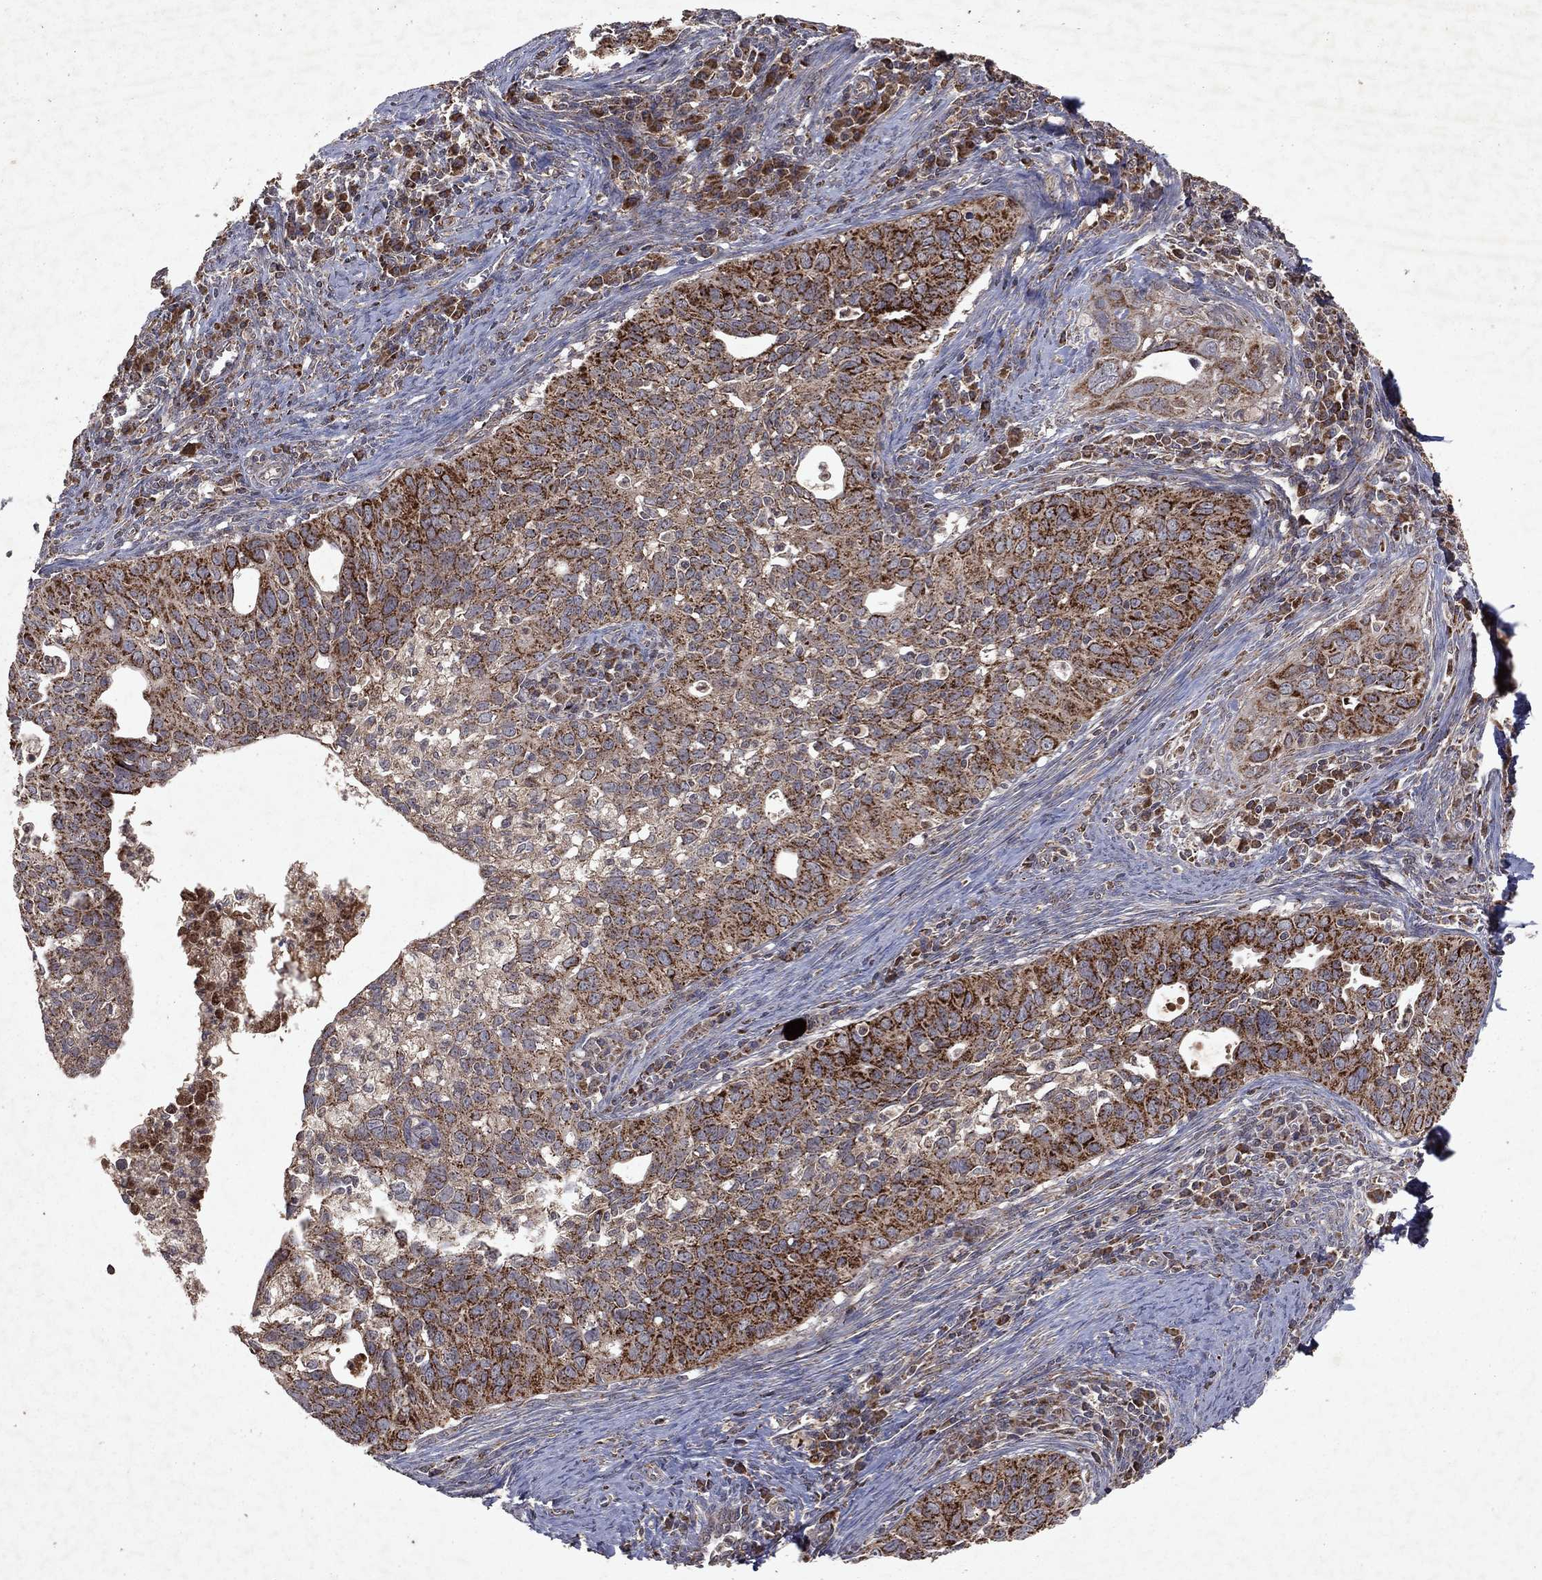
{"staining": {"intensity": "strong", "quantity": "25%-75%", "location": "cytoplasmic/membranous"}, "tissue": "cervical cancer", "cell_type": "Tumor cells", "image_type": "cancer", "snomed": [{"axis": "morphology", "description": "Squamous cell carcinoma, NOS"}, {"axis": "topography", "description": "Cervix"}], "caption": "Cervical squamous cell carcinoma stained with DAB immunohistochemistry (IHC) reveals high levels of strong cytoplasmic/membranous expression in about 25%-75% of tumor cells.", "gene": "PYROXD2", "patient": {"sex": "female", "age": 26}}